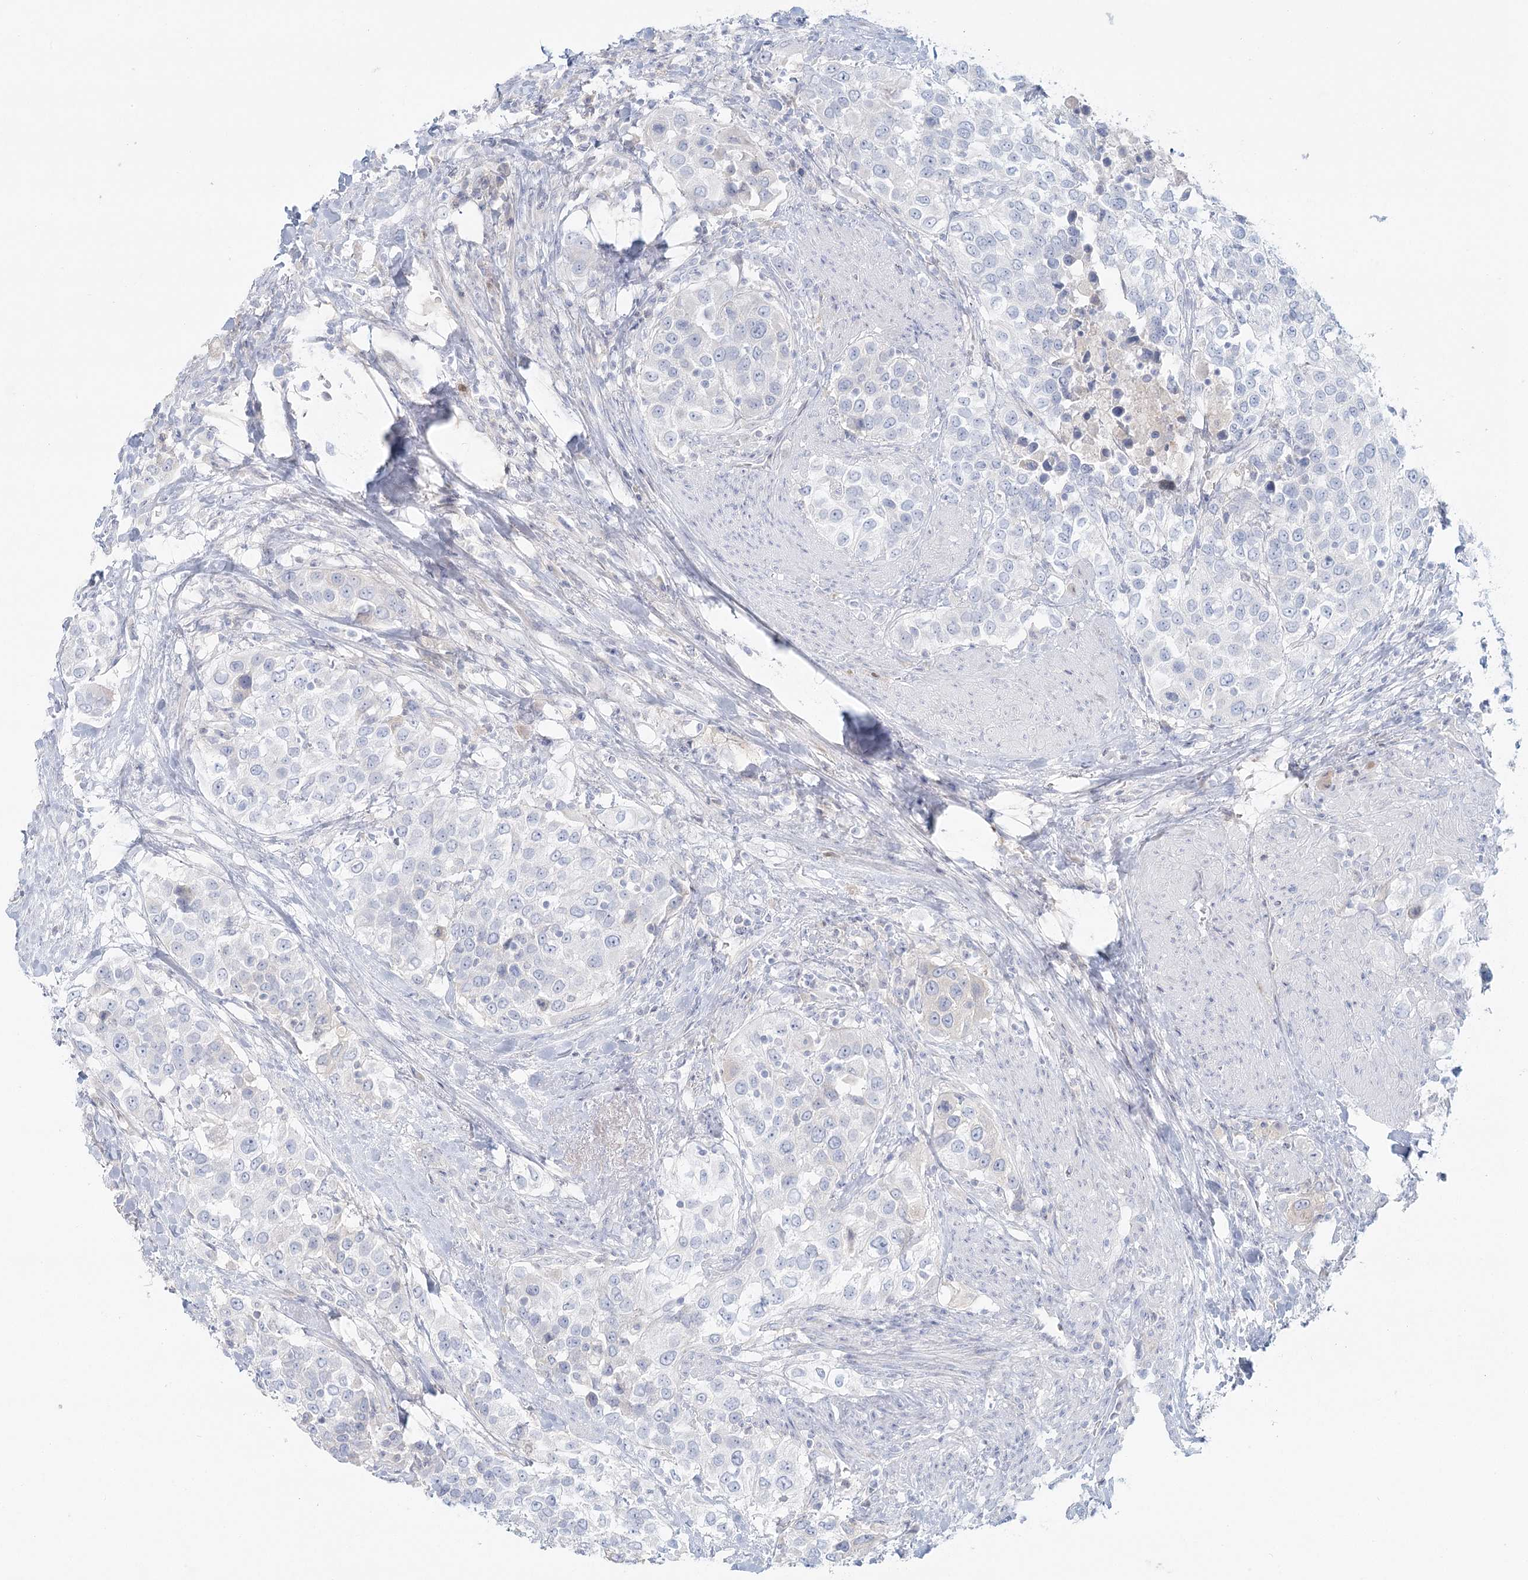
{"staining": {"intensity": "negative", "quantity": "none", "location": "none"}, "tissue": "urothelial cancer", "cell_type": "Tumor cells", "image_type": "cancer", "snomed": [{"axis": "morphology", "description": "Urothelial carcinoma, High grade"}, {"axis": "topography", "description": "Urinary bladder"}], "caption": "Immunohistochemistry (IHC) image of human urothelial carcinoma (high-grade) stained for a protein (brown), which displays no staining in tumor cells. Nuclei are stained in blue.", "gene": "DMGDH", "patient": {"sex": "female", "age": 80}}